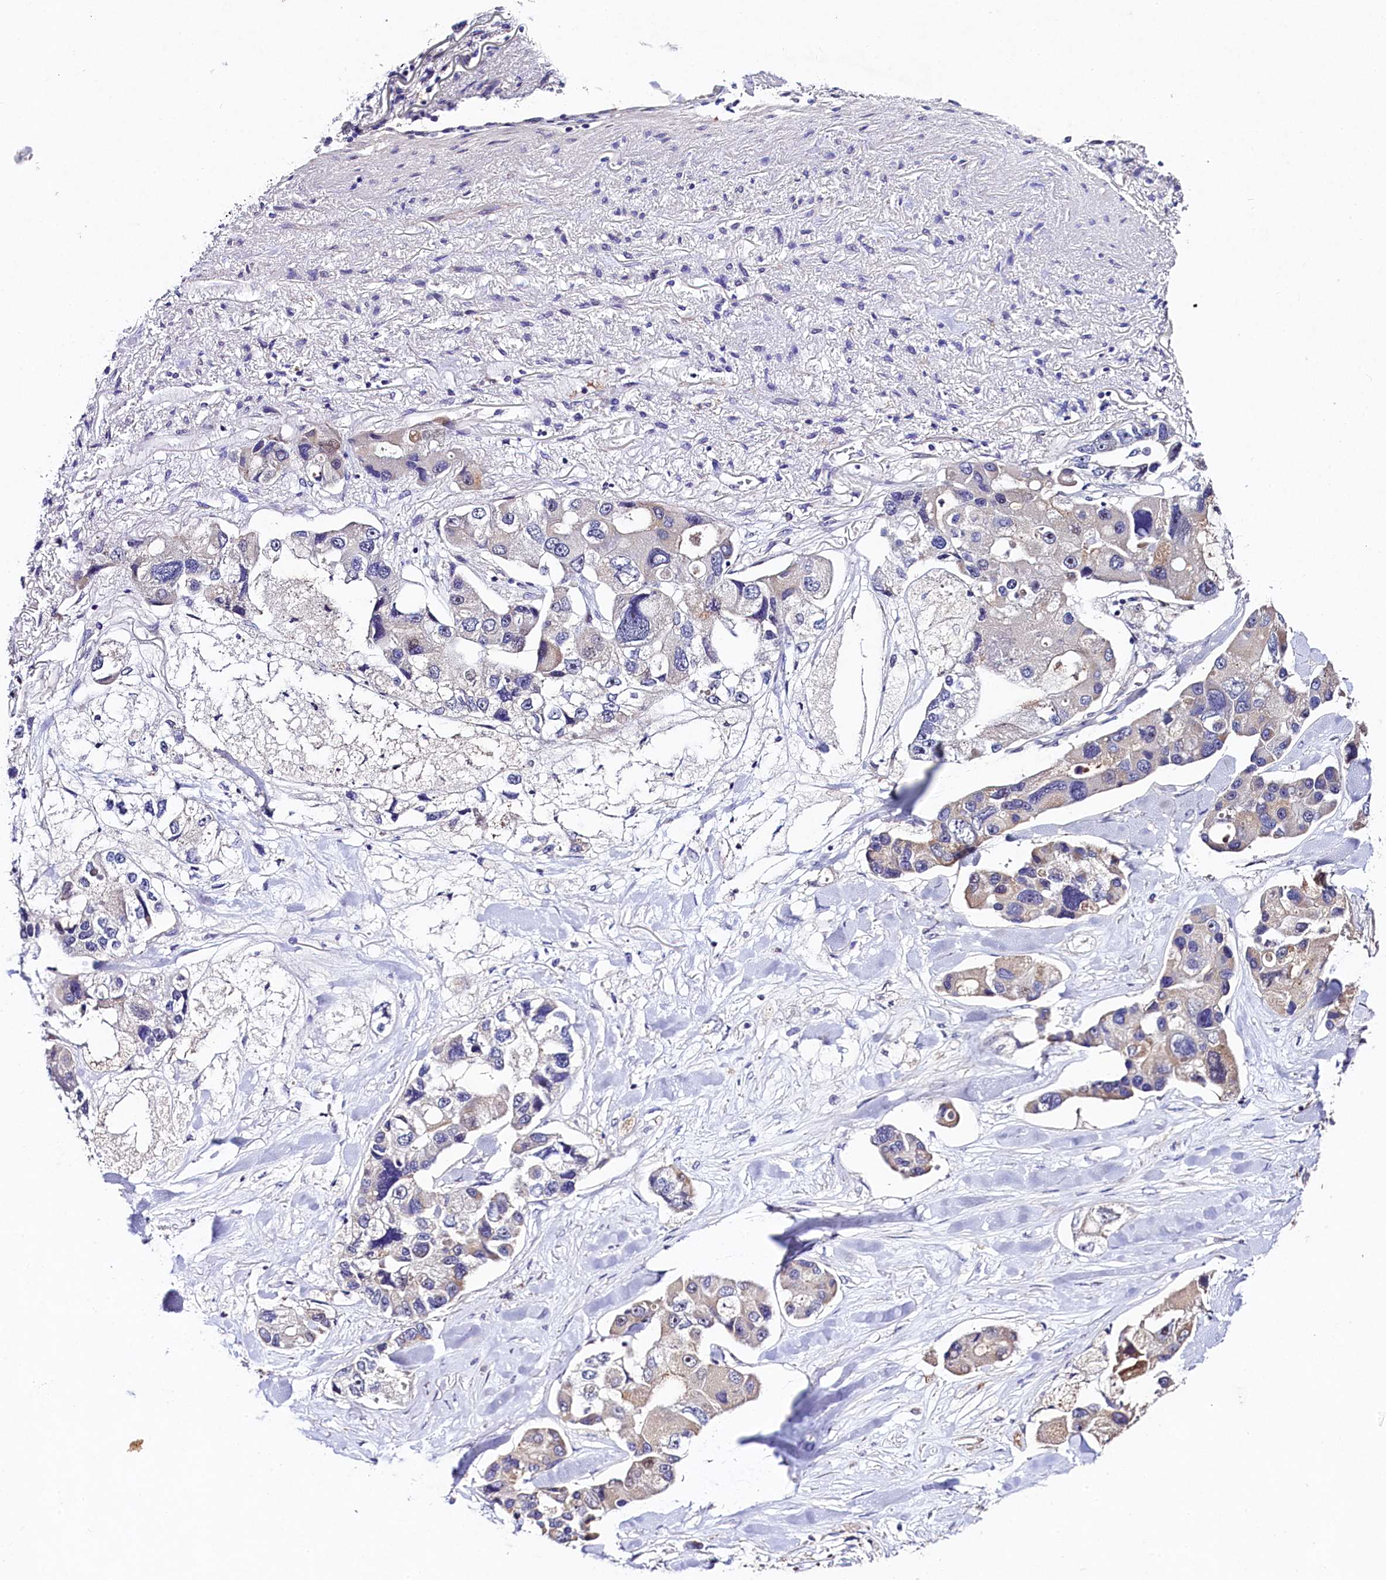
{"staining": {"intensity": "negative", "quantity": "none", "location": "none"}, "tissue": "lung cancer", "cell_type": "Tumor cells", "image_type": "cancer", "snomed": [{"axis": "morphology", "description": "Adenocarcinoma, NOS"}, {"axis": "topography", "description": "Lung"}], "caption": "Tumor cells are negative for brown protein staining in lung cancer (adenocarcinoma).", "gene": "FXYD6", "patient": {"sex": "female", "age": 54}}